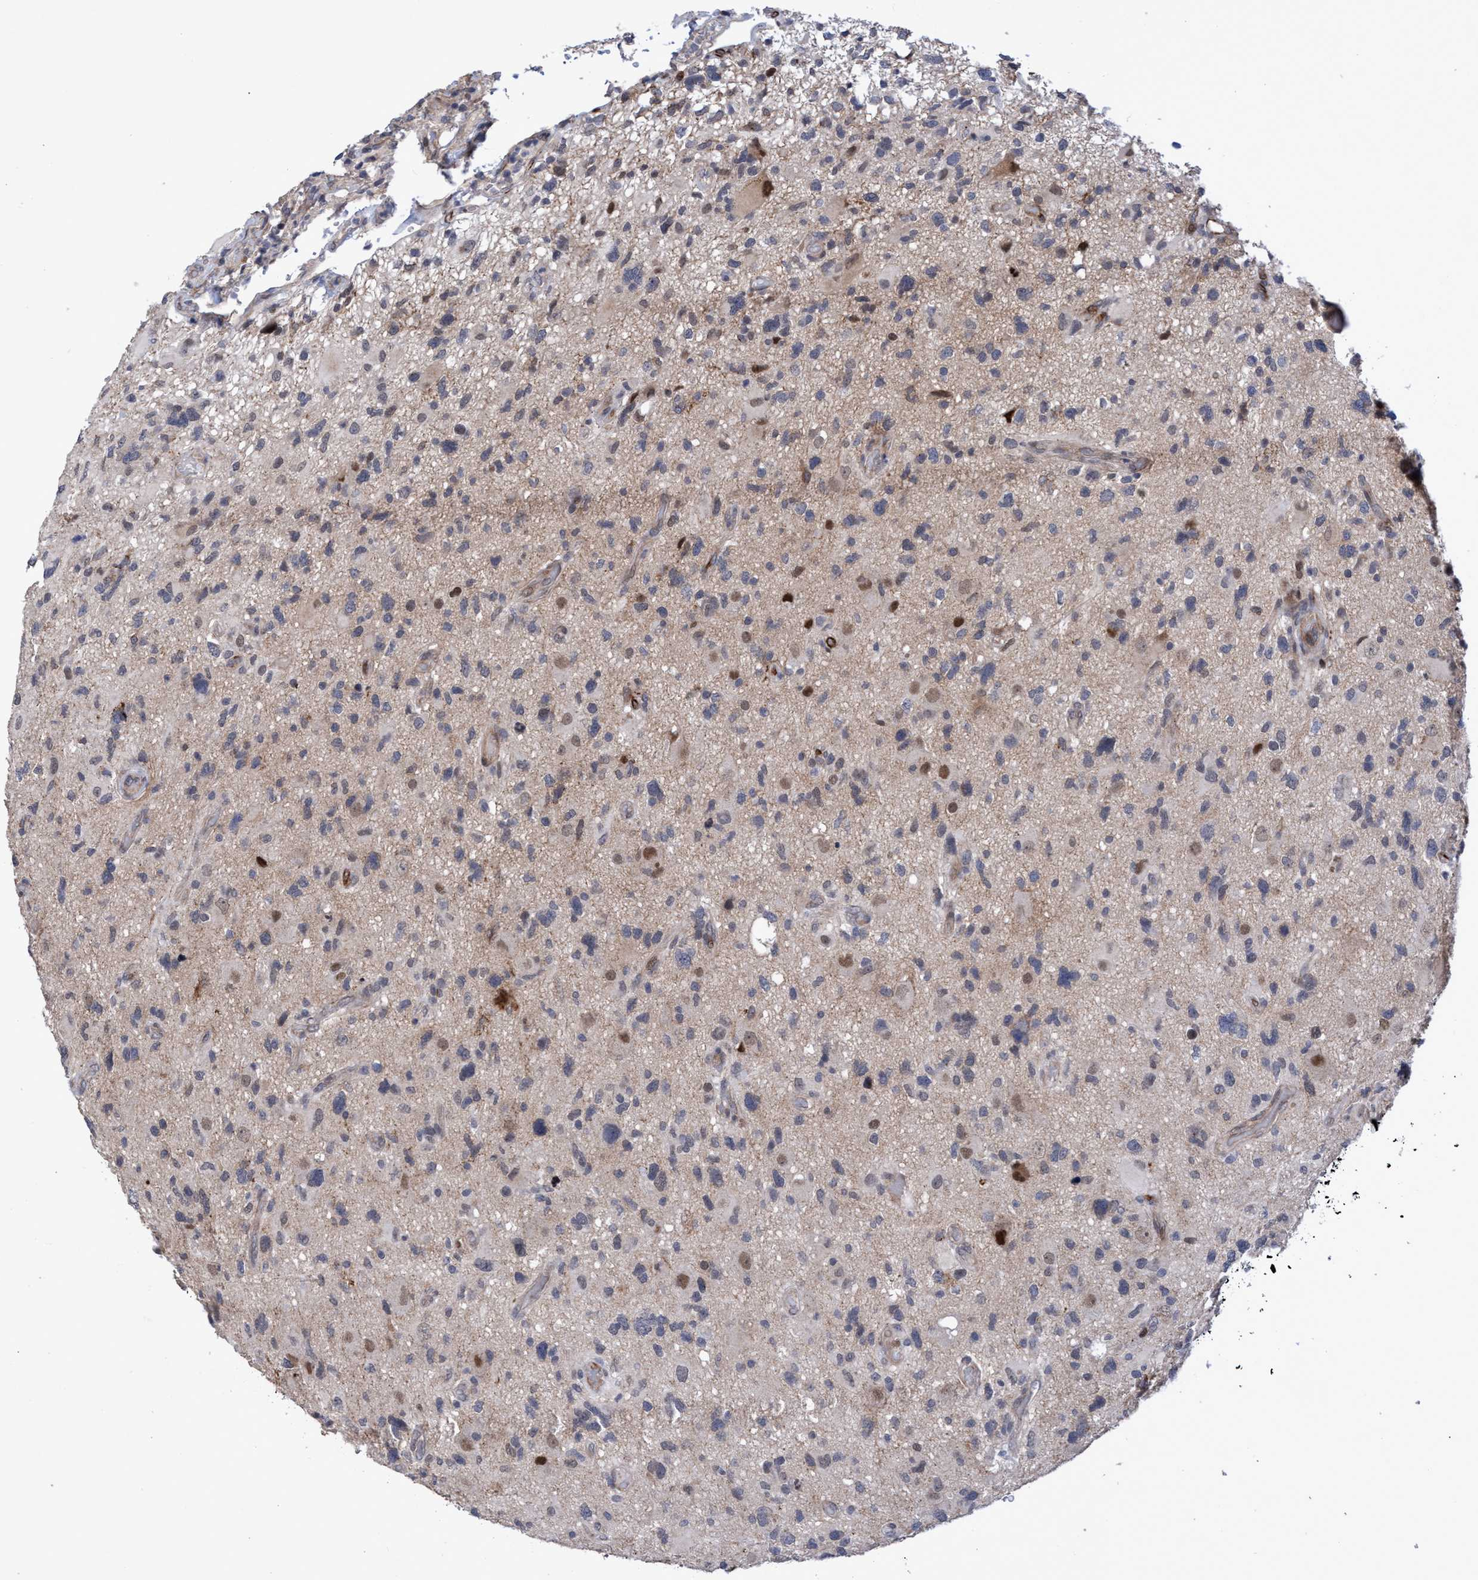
{"staining": {"intensity": "weak", "quantity": "<25%", "location": "nuclear"}, "tissue": "glioma", "cell_type": "Tumor cells", "image_type": "cancer", "snomed": [{"axis": "morphology", "description": "Glioma, malignant, High grade"}, {"axis": "topography", "description": "Brain"}], "caption": "This is an immunohistochemistry (IHC) histopathology image of human glioma. There is no staining in tumor cells.", "gene": "ZNF750", "patient": {"sex": "male", "age": 33}}